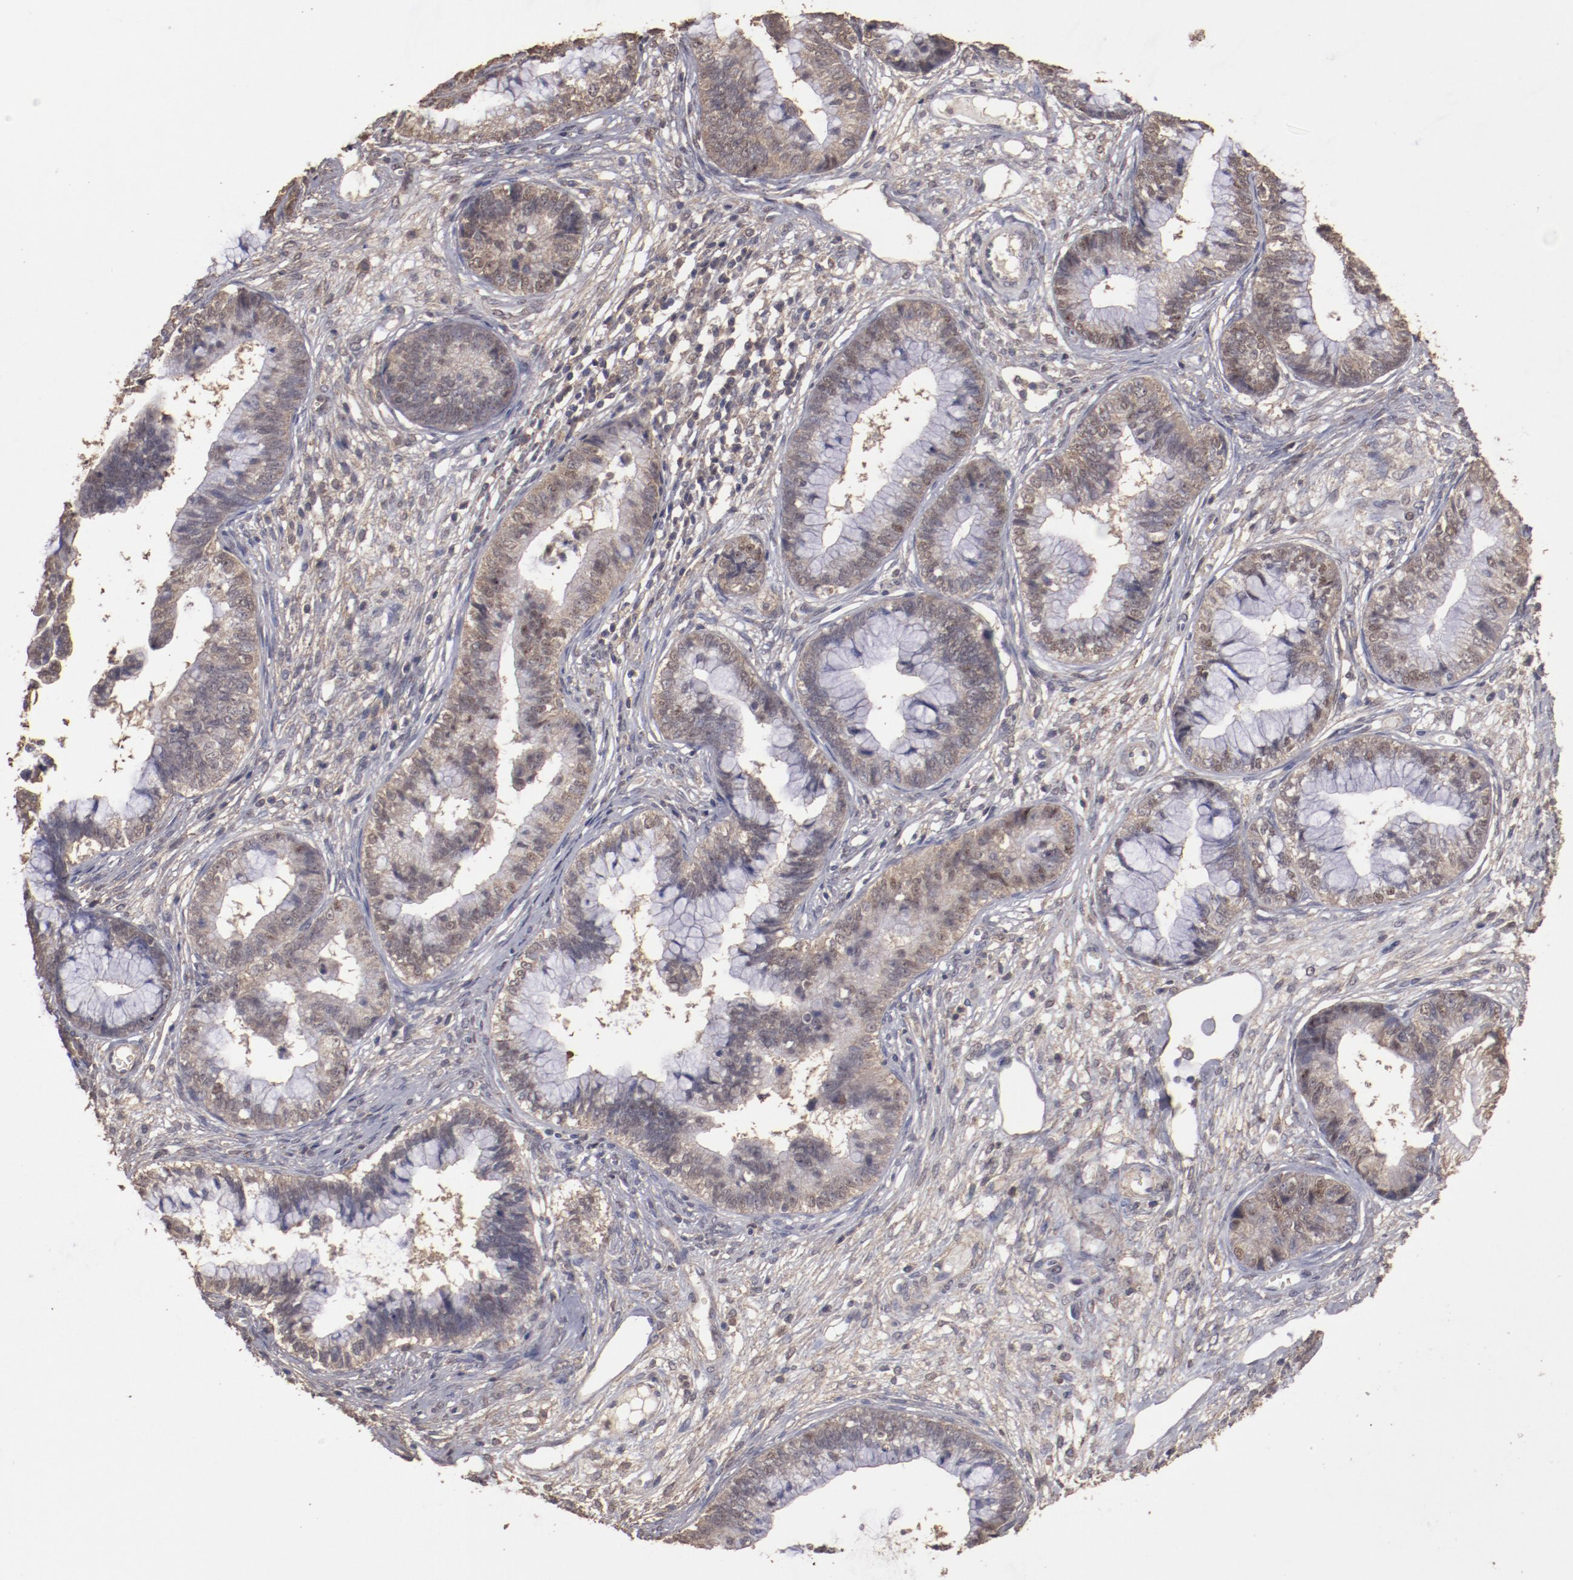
{"staining": {"intensity": "weak", "quantity": ">75%", "location": "cytoplasmic/membranous"}, "tissue": "cervical cancer", "cell_type": "Tumor cells", "image_type": "cancer", "snomed": [{"axis": "morphology", "description": "Adenocarcinoma, NOS"}, {"axis": "topography", "description": "Cervix"}], "caption": "DAB (3,3'-diaminobenzidine) immunohistochemical staining of adenocarcinoma (cervical) reveals weak cytoplasmic/membranous protein expression in approximately >75% of tumor cells.", "gene": "FAT1", "patient": {"sex": "female", "age": 44}}